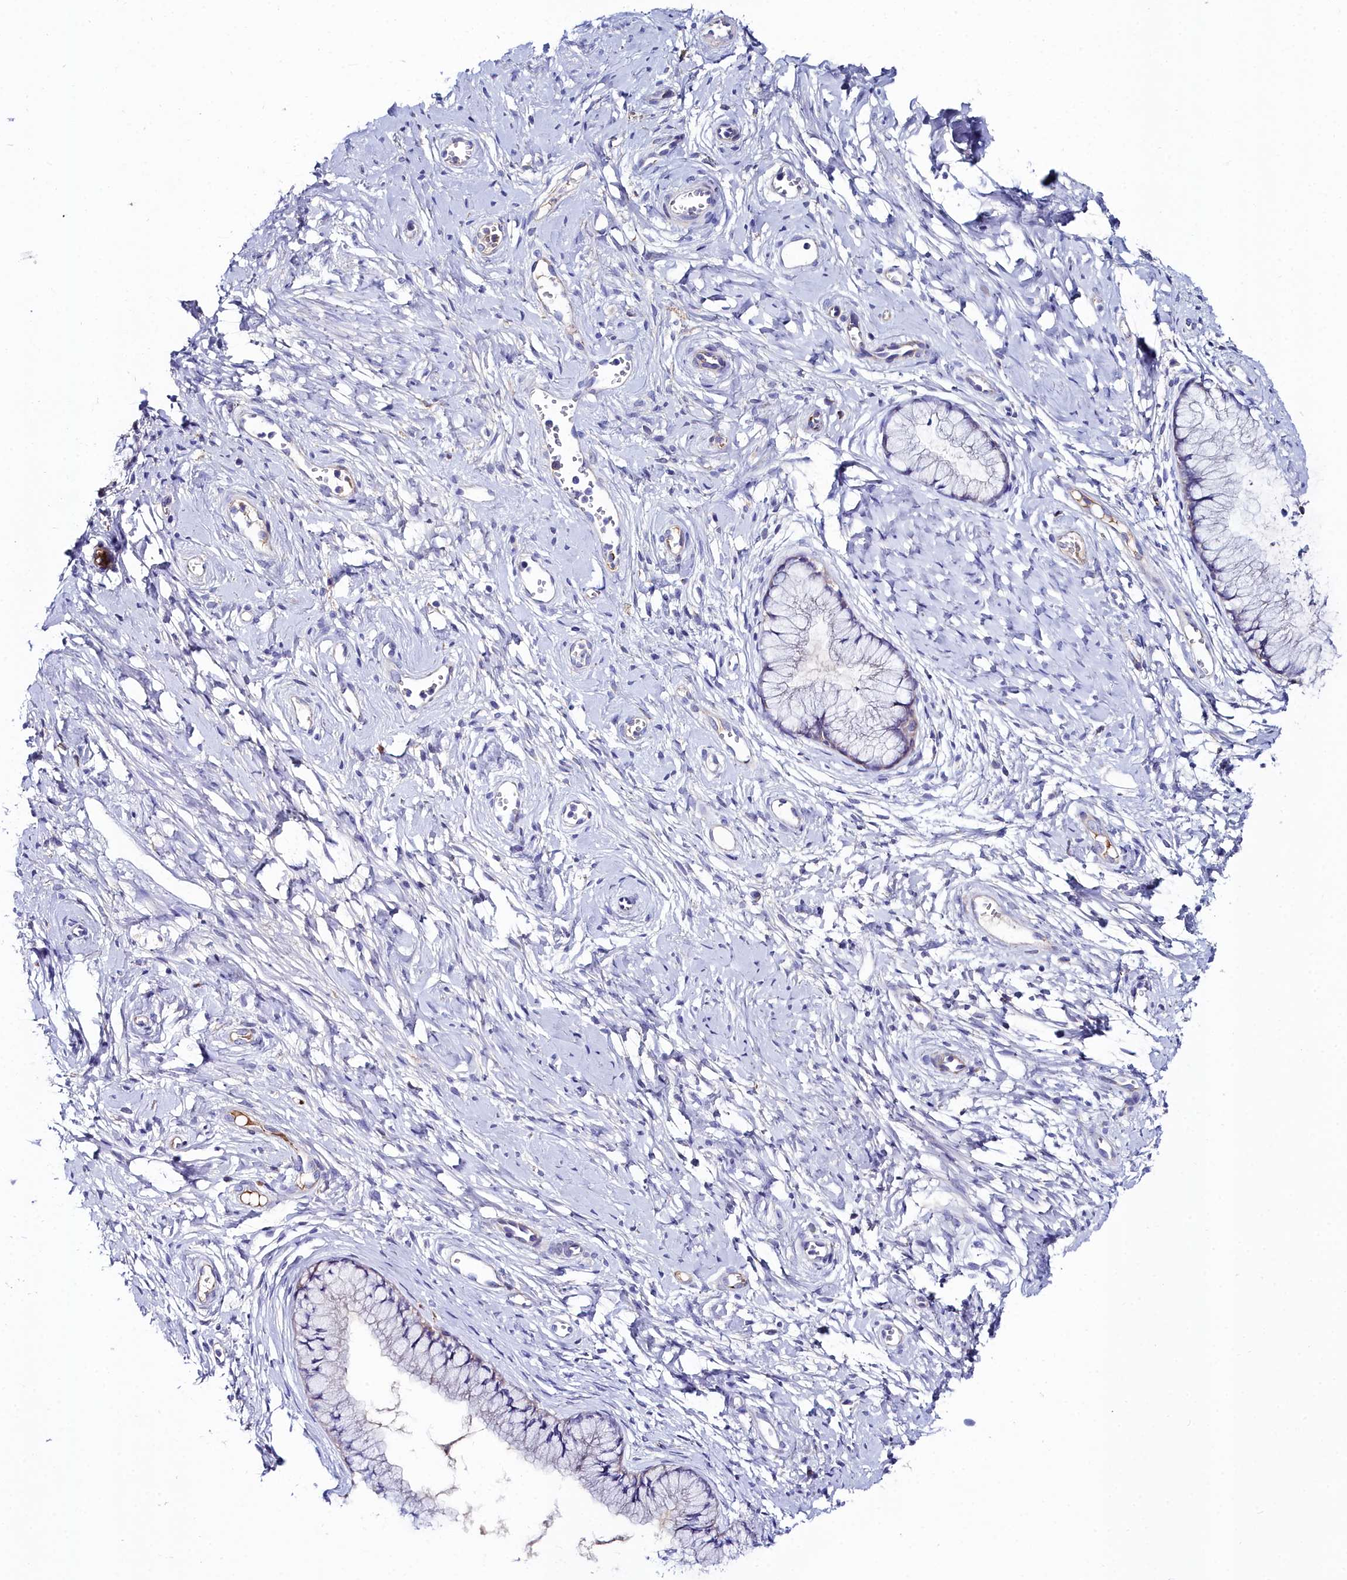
{"staining": {"intensity": "negative", "quantity": "none", "location": "none"}, "tissue": "cervix", "cell_type": "Glandular cells", "image_type": "normal", "snomed": [{"axis": "morphology", "description": "Normal tissue, NOS"}, {"axis": "topography", "description": "Cervix"}], "caption": "An image of human cervix is negative for staining in glandular cells.", "gene": "SLC49A3", "patient": {"sex": "female", "age": 42}}